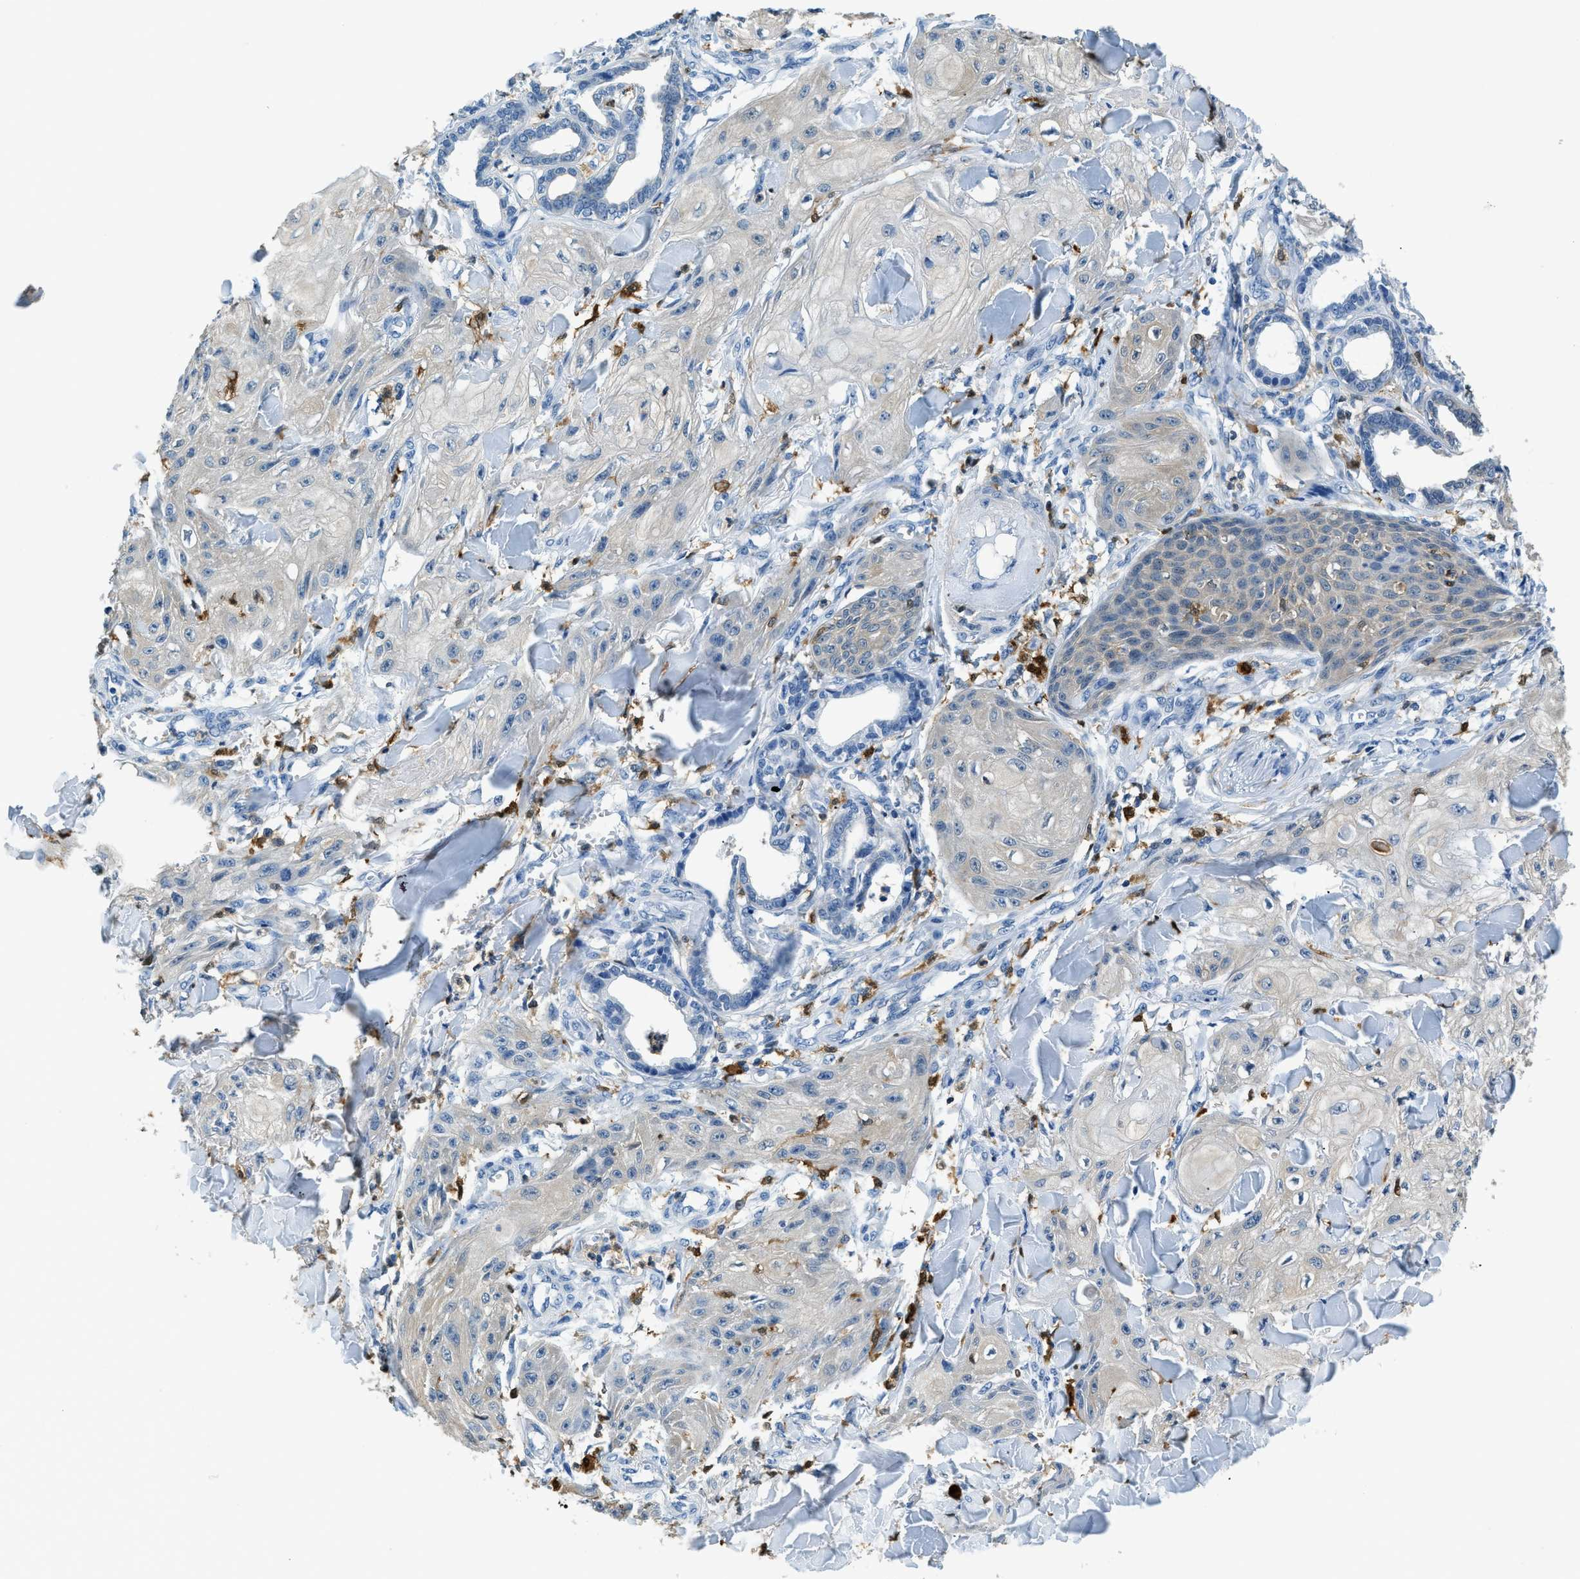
{"staining": {"intensity": "weak", "quantity": "<25%", "location": "cytoplasmic/membranous"}, "tissue": "skin cancer", "cell_type": "Tumor cells", "image_type": "cancer", "snomed": [{"axis": "morphology", "description": "Squamous cell carcinoma, NOS"}, {"axis": "topography", "description": "Skin"}], "caption": "The histopathology image reveals no staining of tumor cells in squamous cell carcinoma (skin).", "gene": "CAPG", "patient": {"sex": "male", "age": 74}}